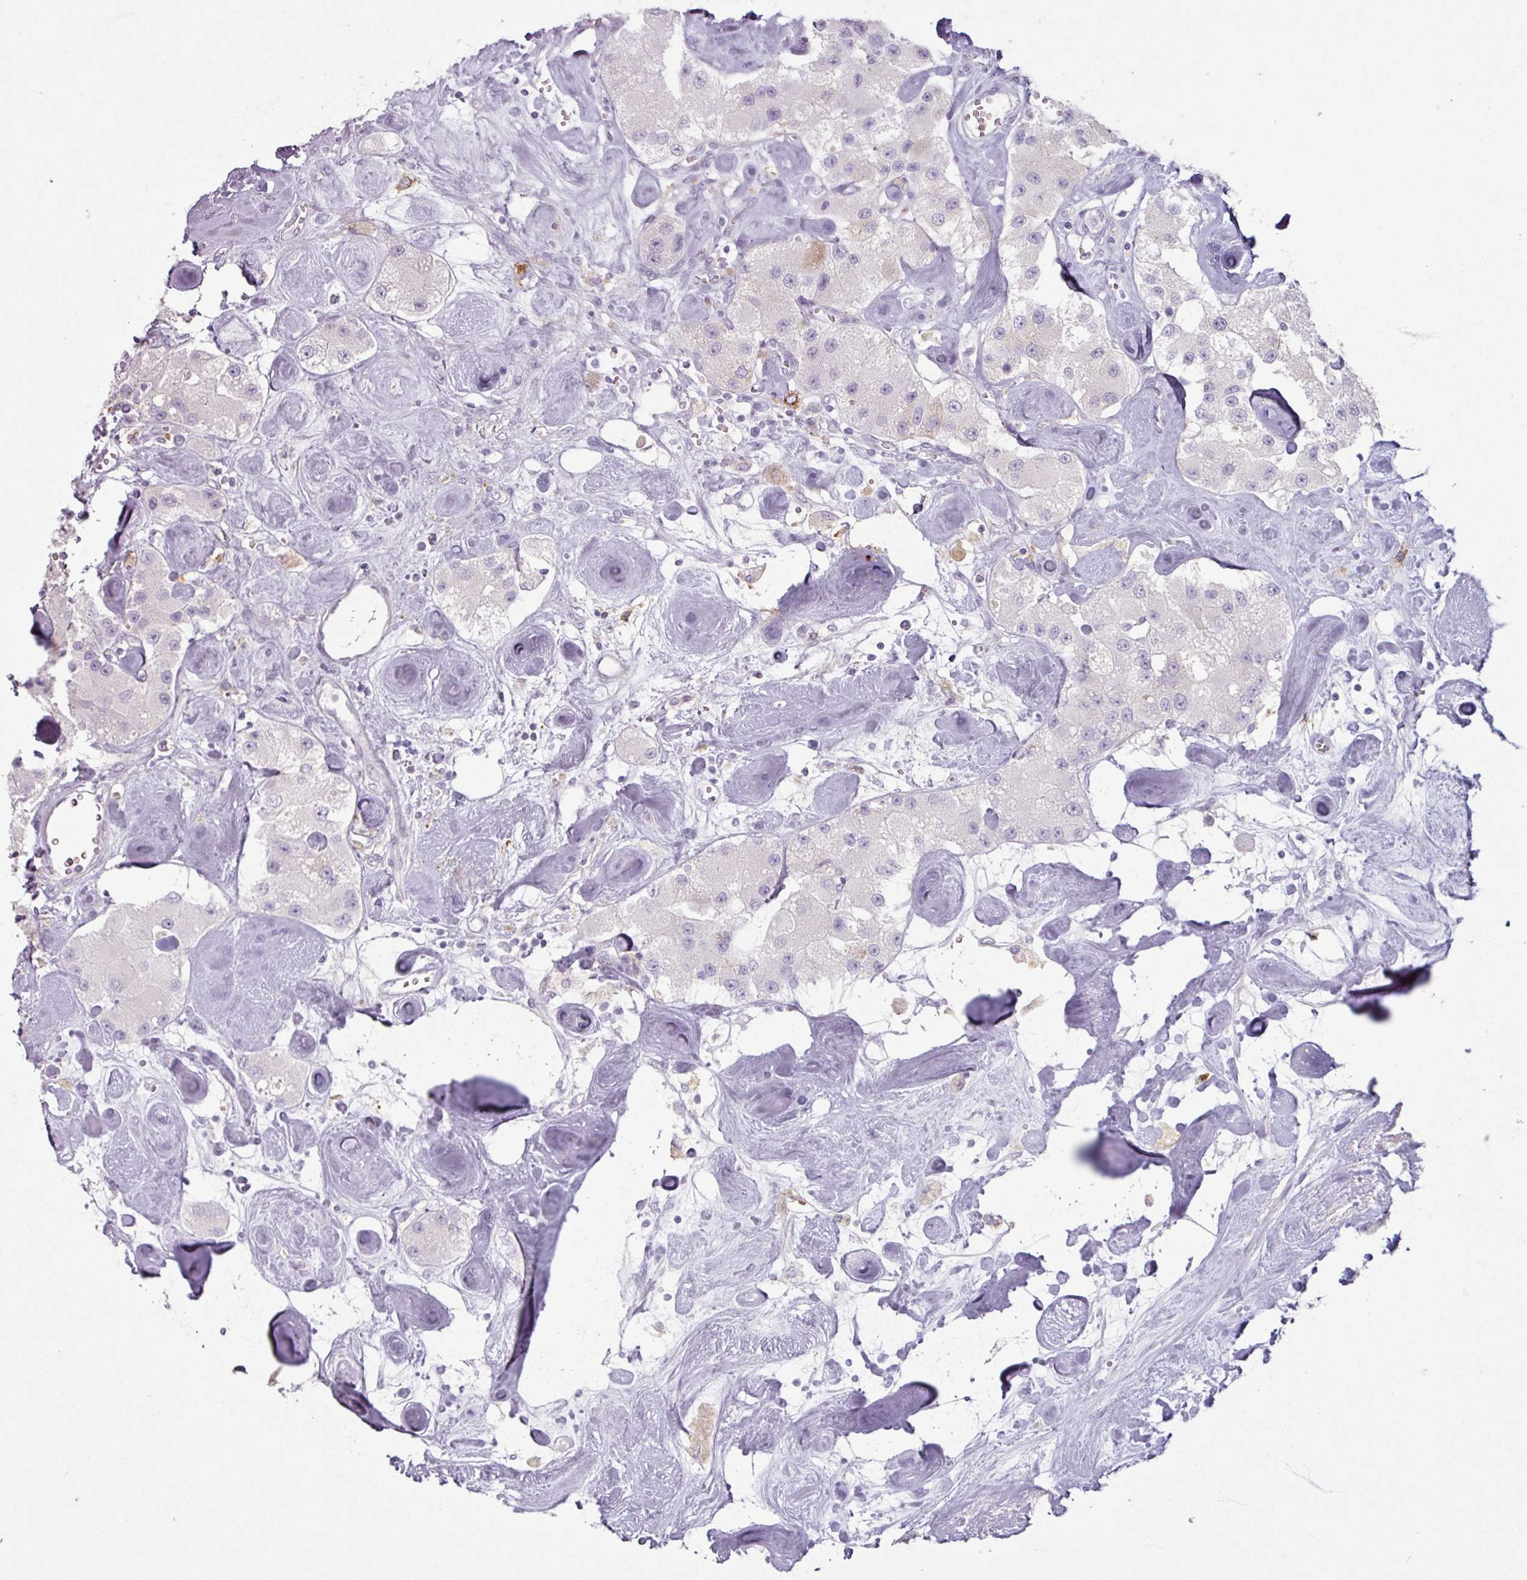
{"staining": {"intensity": "negative", "quantity": "none", "location": "none"}, "tissue": "carcinoid", "cell_type": "Tumor cells", "image_type": "cancer", "snomed": [{"axis": "morphology", "description": "Carcinoid, malignant, NOS"}, {"axis": "topography", "description": "Pancreas"}], "caption": "DAB (3,3'-diaminobenzidine) immunohistochemical staining of carcinoid (malignant) demonstrates no significant expression in tumor cells. (Immunohistochemistry, brightfield microscopy, high magnification).", "gene": "SLC27A5", "patient": {"sex": "male", "age": 41}}